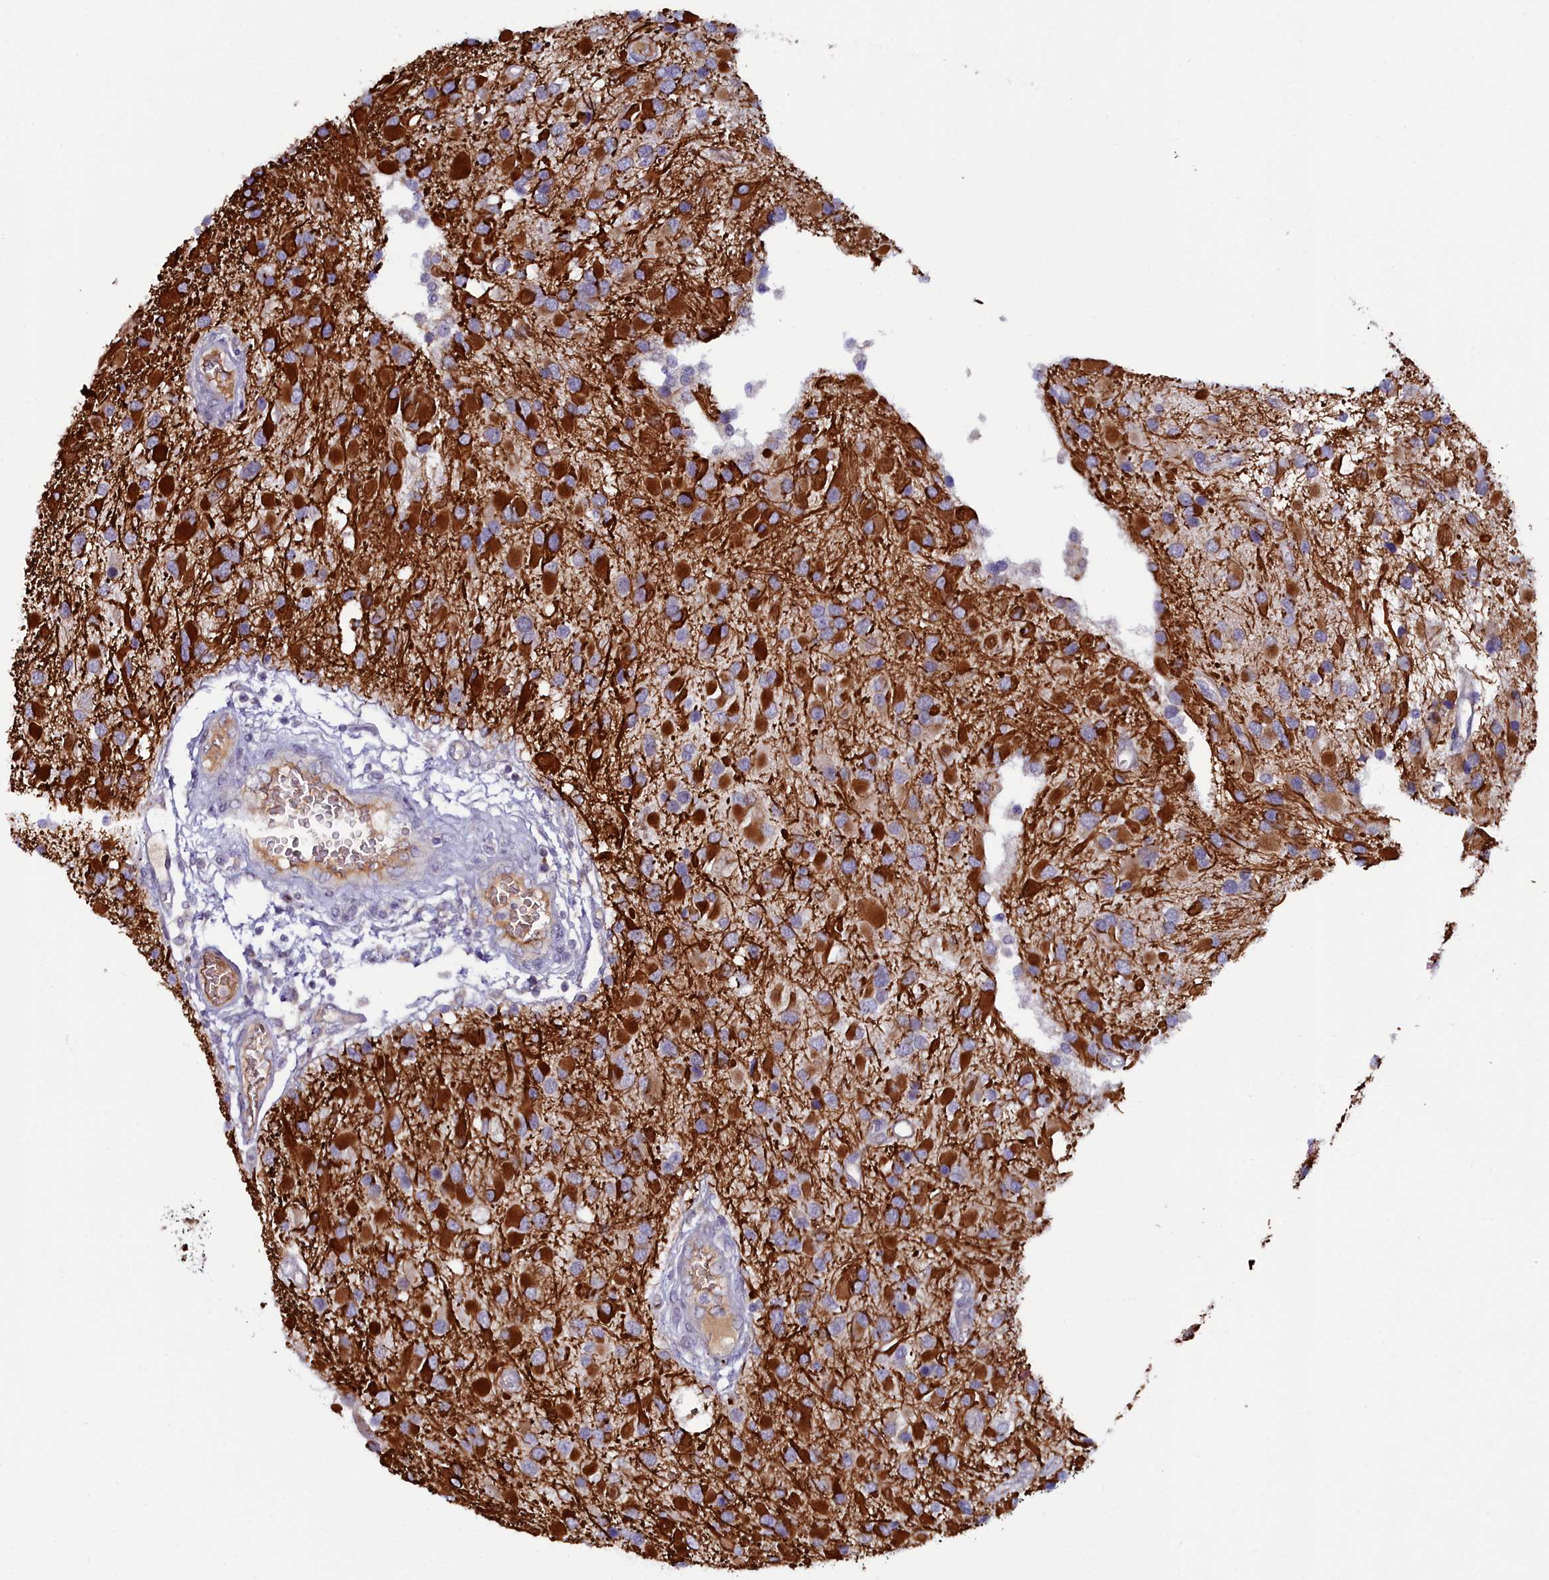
{"staining": {"intensity": "strong", "quantity": "25%-75%", "location": "cytoplasmic/membranous"}, "tissue": "glioma", "cell_type": "Tumor cells", "image_type": "cancer", "snomed": [{"axis": "morphology", "description": "Glioma, malignant, High grade"}, {"axis": "topography", "description": "Brain"}], "caption": "Strong cytoplasmic/membranous positivity is appreciated in approximately 25%-75% of tumor cells in glioma.", "gene": "KCTD18", "patient": {"sex": "male", "age": 53}}